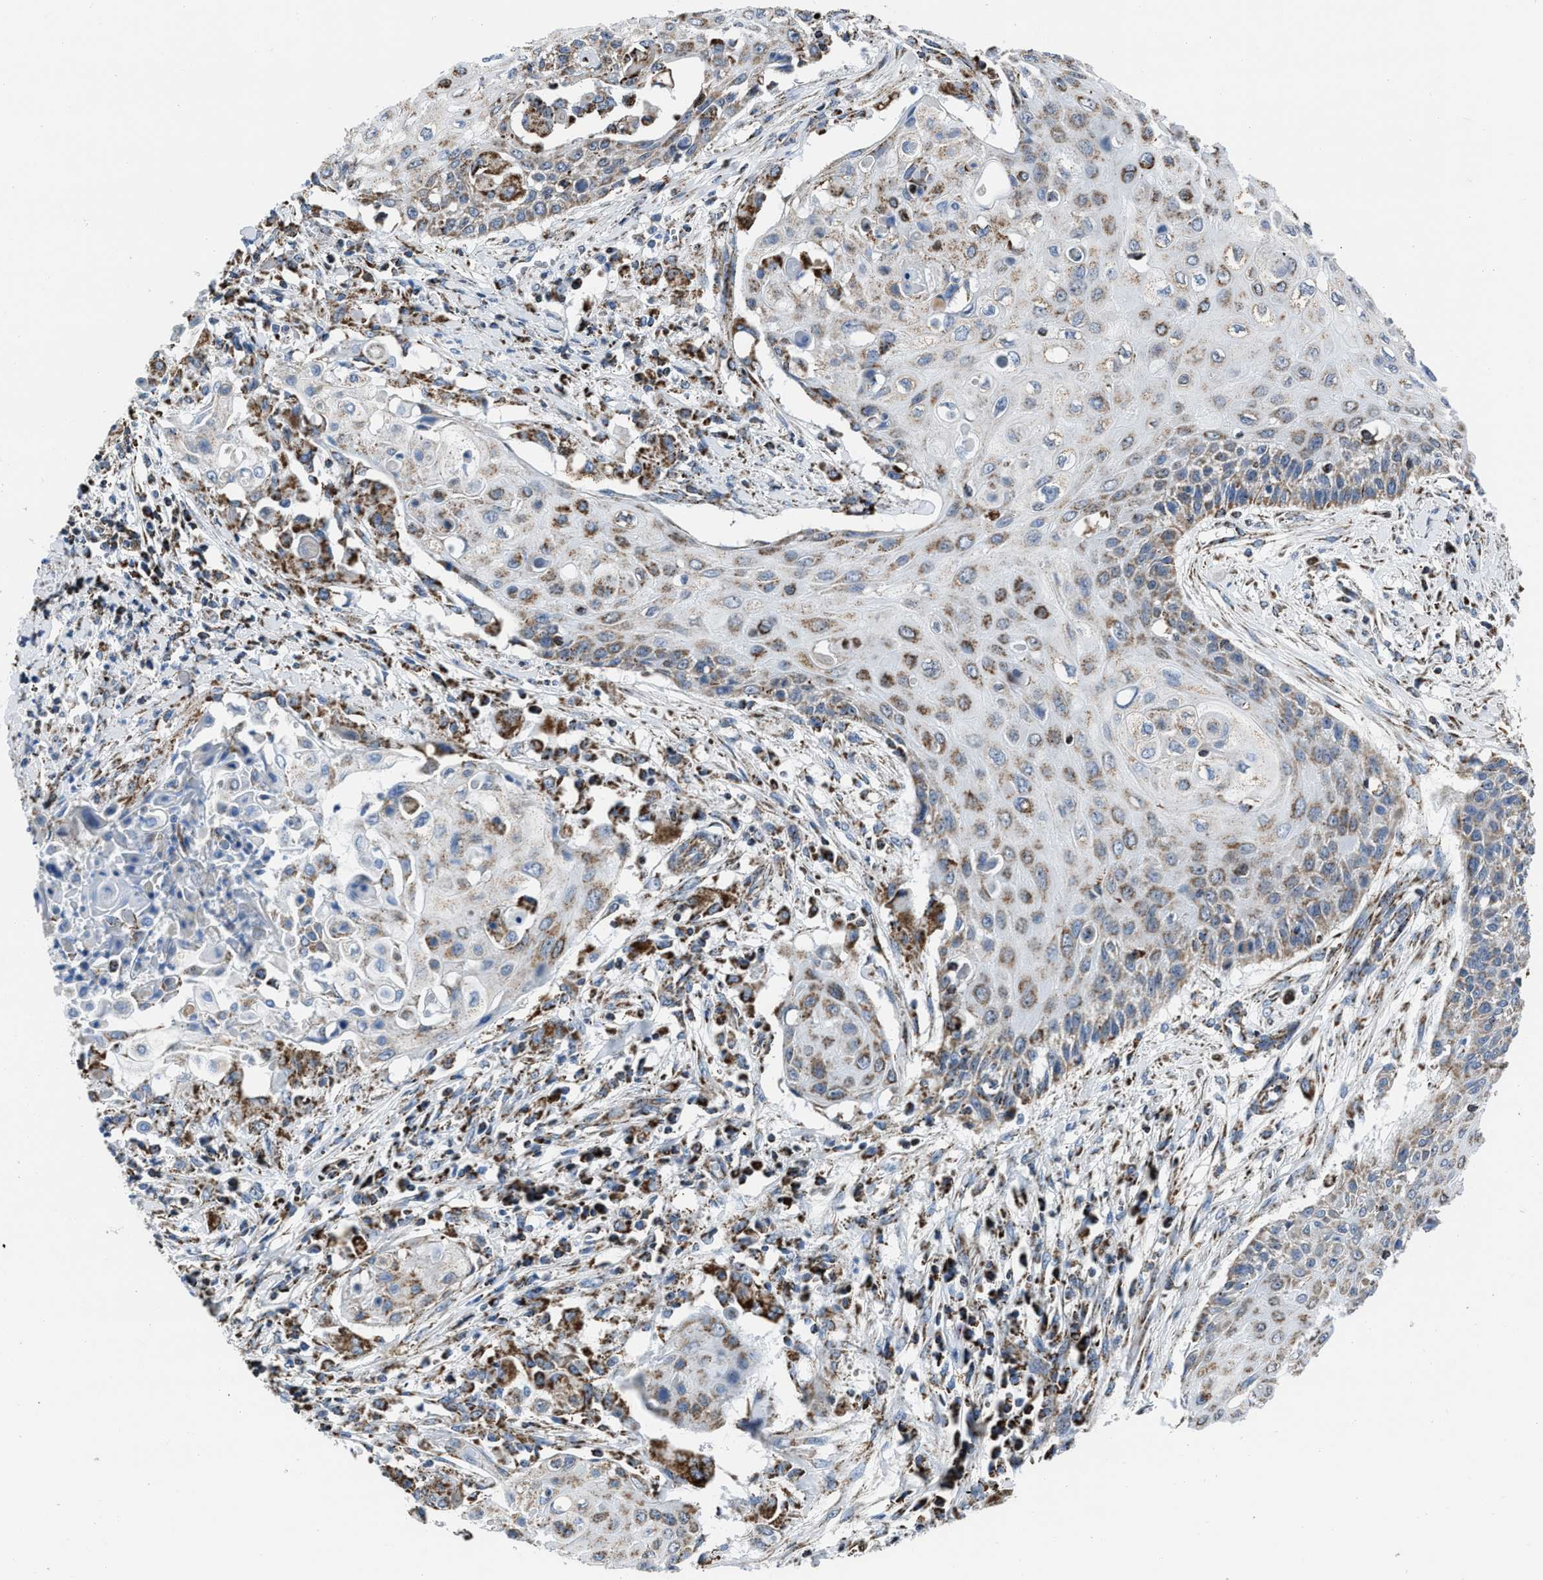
{"staining": {"intensity": "moderate", "quantity": ">75%", "location": "cytoplasmic/membranous"}, "tissue": "cervical cancer", "cell_type": "Tumor cells", "image_type": "cancer", "snomed": [{"axis": "morphology", "description": "Squamous cell carcinoma, NOS"}, {"axis": "topography", "description": "Cervix"}], "caption": "Squamous cell carcinoma (cervical) stained for a protein exhibits moderate cytoplasmic/membranous positivity in tumor cells. Nuclei are stained in blue.", "gene": "NSD3", "patient": {"sex": "female", "age": 39}}